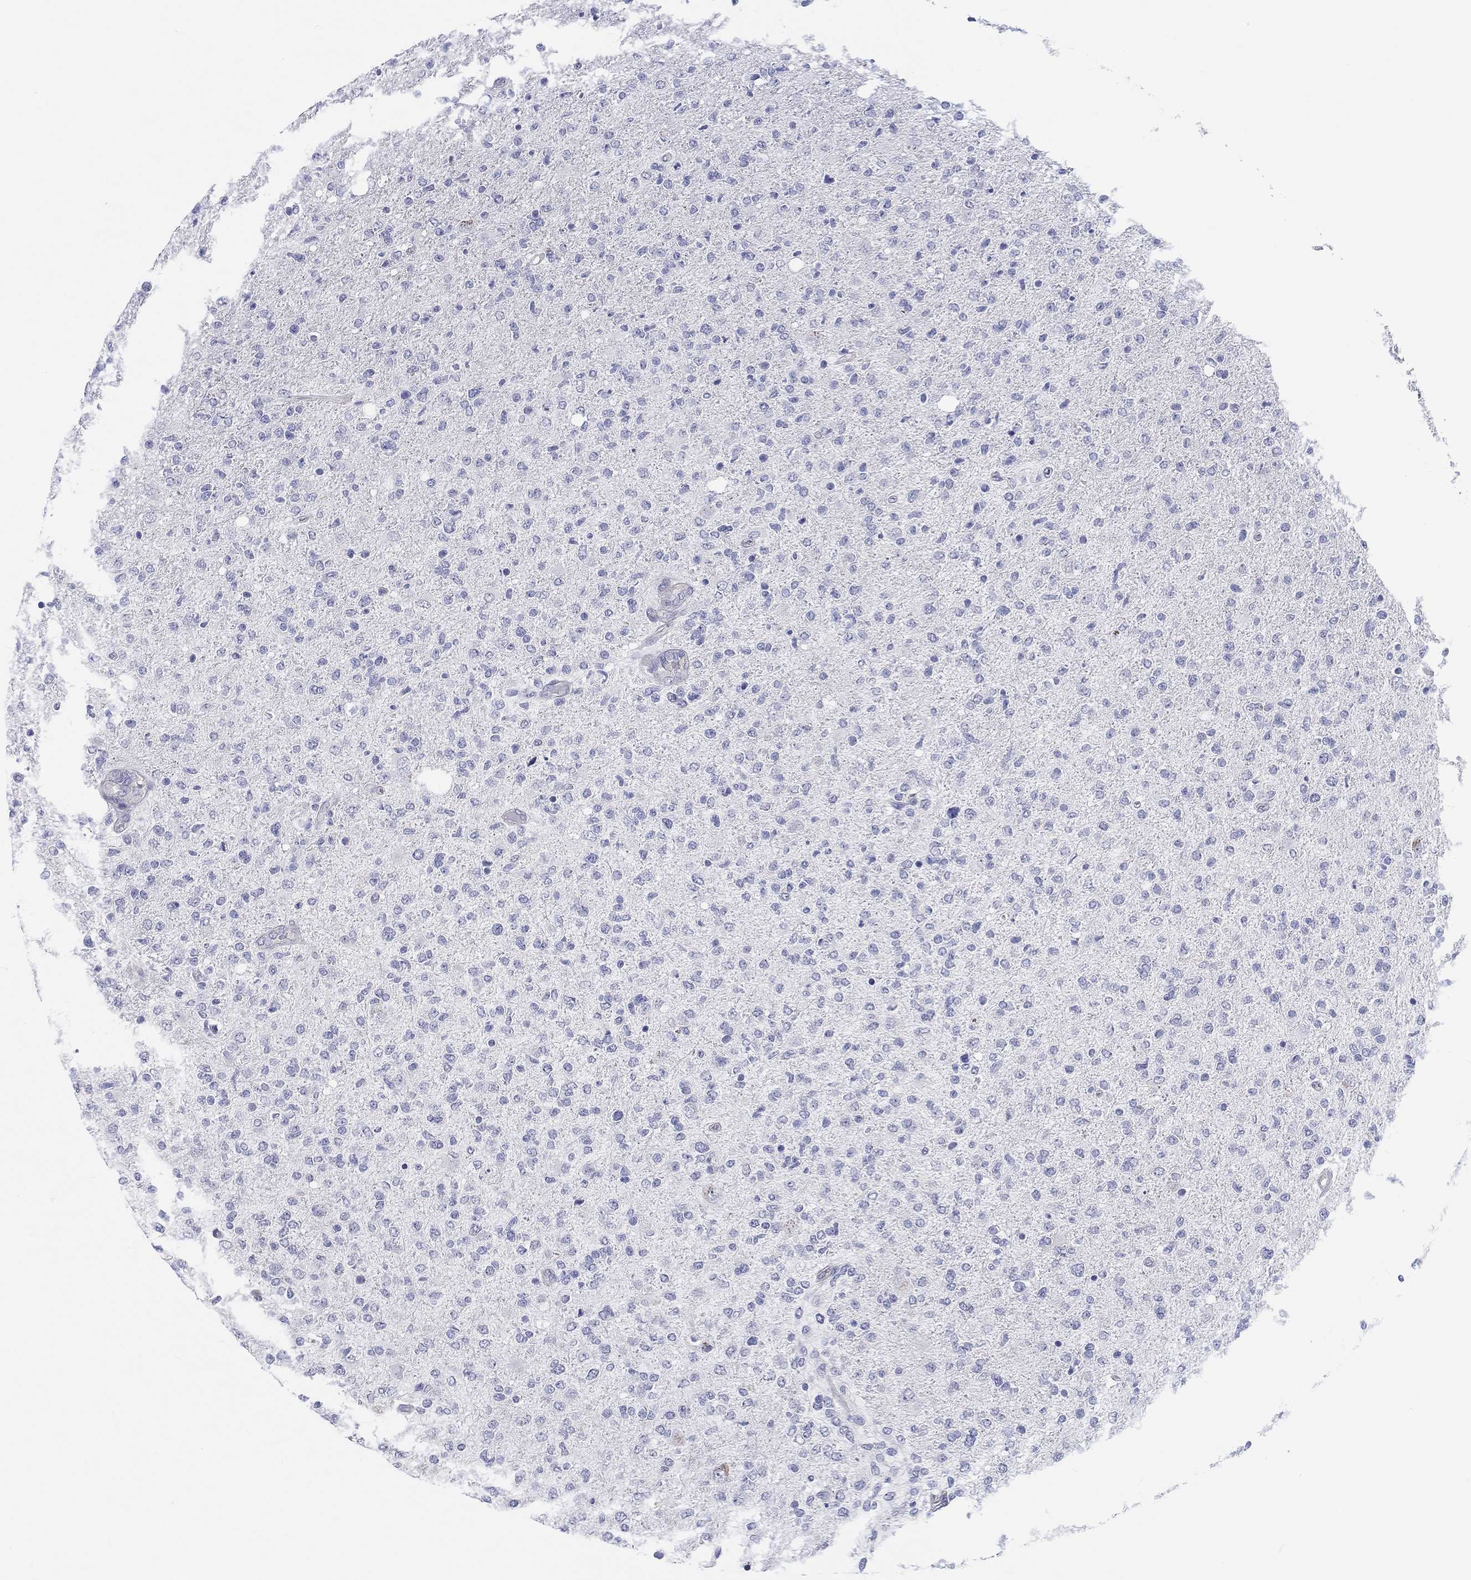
{"staining": {"intensity": "negative", "quantity": "none", "location": "none"}, "tissue": "glioma", "cell_type": "Tumor cells", "image_type": "cancer", "snomed": [{"axis": "morphology", "description": "Glioma, malignant, High grade"}, {"axis": "topography", "description": "Cerebral cortex"}], "caption": "Immunohistochemical staining of malignant glioma (high-grade) shows no significant expression in tumor cells. (Brightfield microscopy of DAB (3,3'-diaminobenzidine) immunohistochemistry at high magnification).", "gene": "CRYGD", "patient": {"sex": "male", "age": 70}}